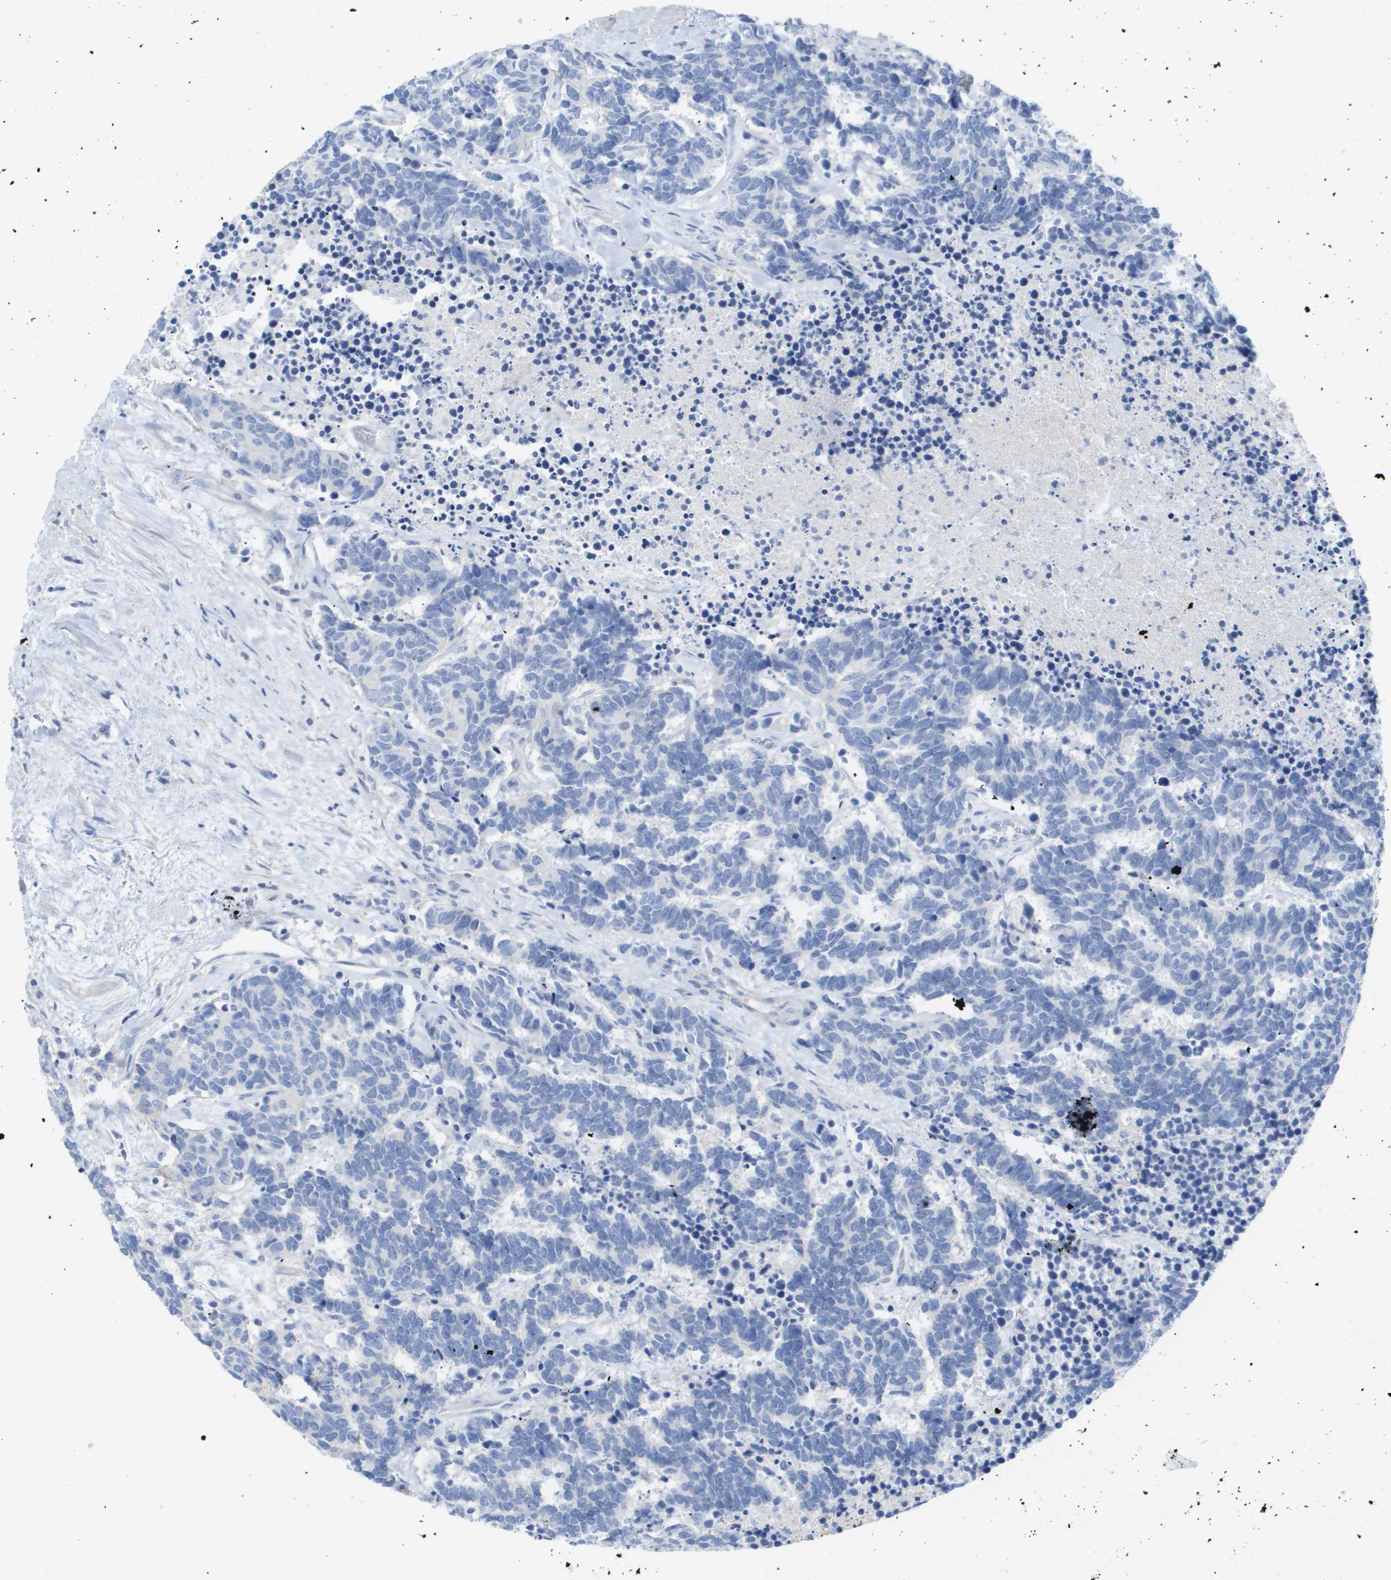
{"staining": {"intensity": "negative", "quantity": "none", "location": "none"}, "tissue": "carcinoid", "cell_type": "Tumor cells", "image_type": "cancer", "snomed": [{"axis": "morphology", "description": "Carcinoma, NOS"}, {"axis": "morphology", "description": "Carcinoid, malignant, NOS"}, {"axis": "topography", "description": "Urinary bladder"}], "caption": "High magnification brightfield microscopy of carcinoid stained with DAB (brown) and counterstained with hematoxylin (blue): tumor cells show no significant staining.", "gene": "MYL3", "patient": {"sex": "male", "age": 57}}